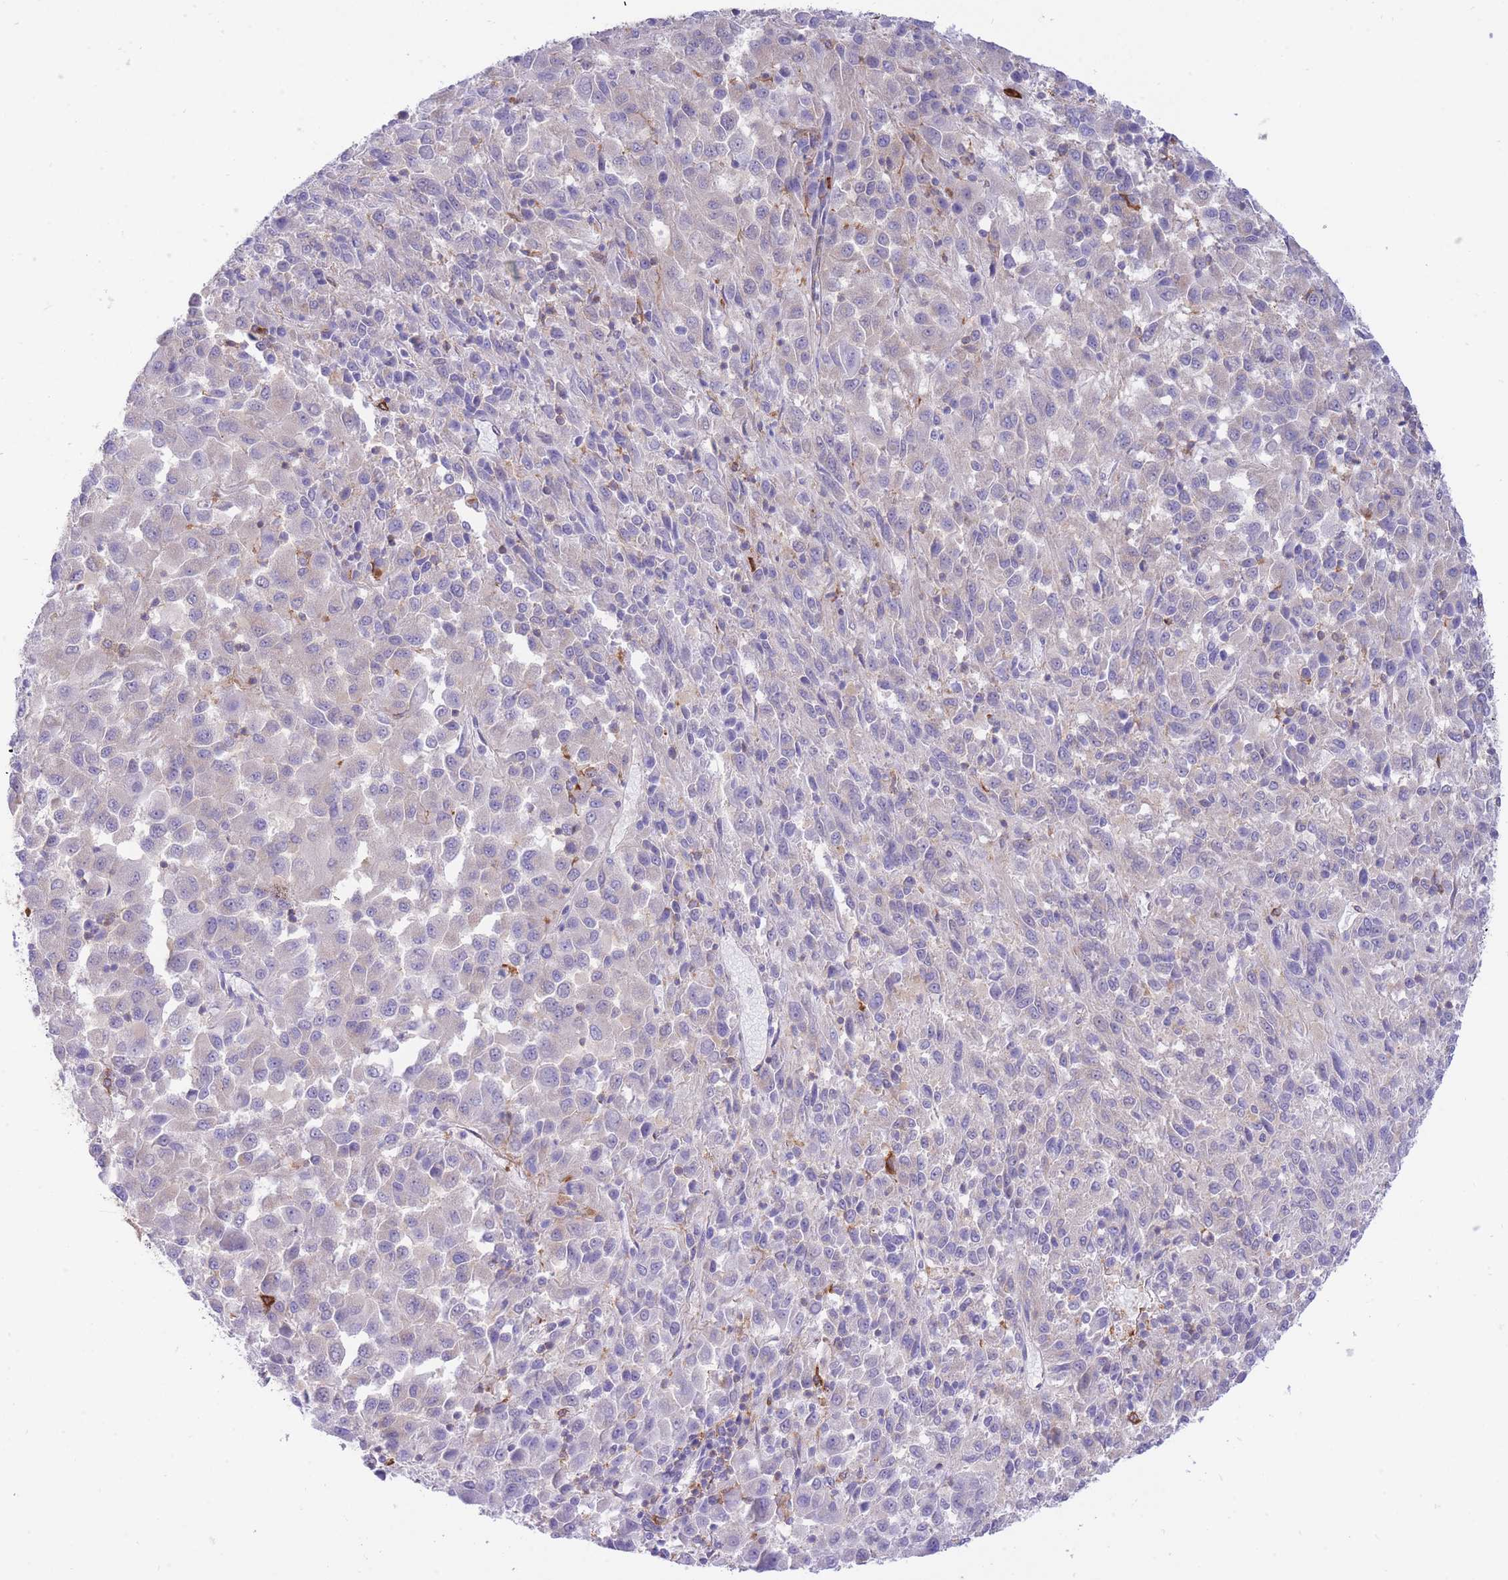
{"staining": {"intensity": "negative", "quantity": "none", "location": "none"}, "tissue": "melanoma", "cell_type": "Tumor cells", "image_type": "cancer", "snomed": [{"axis": "morphology", "description": "Malignant melanoma, Metastatic site"}, {"axis": "topography", "description": "Lung"}], "caption": "Protein analysis of melanoma shows no significant expression in tumor cells. (DAB immunohistochemistry (IHC) with hematoxylin counter stain).", "gene": "NAMPT", "patient": {"sex": "male", "age": 64}}